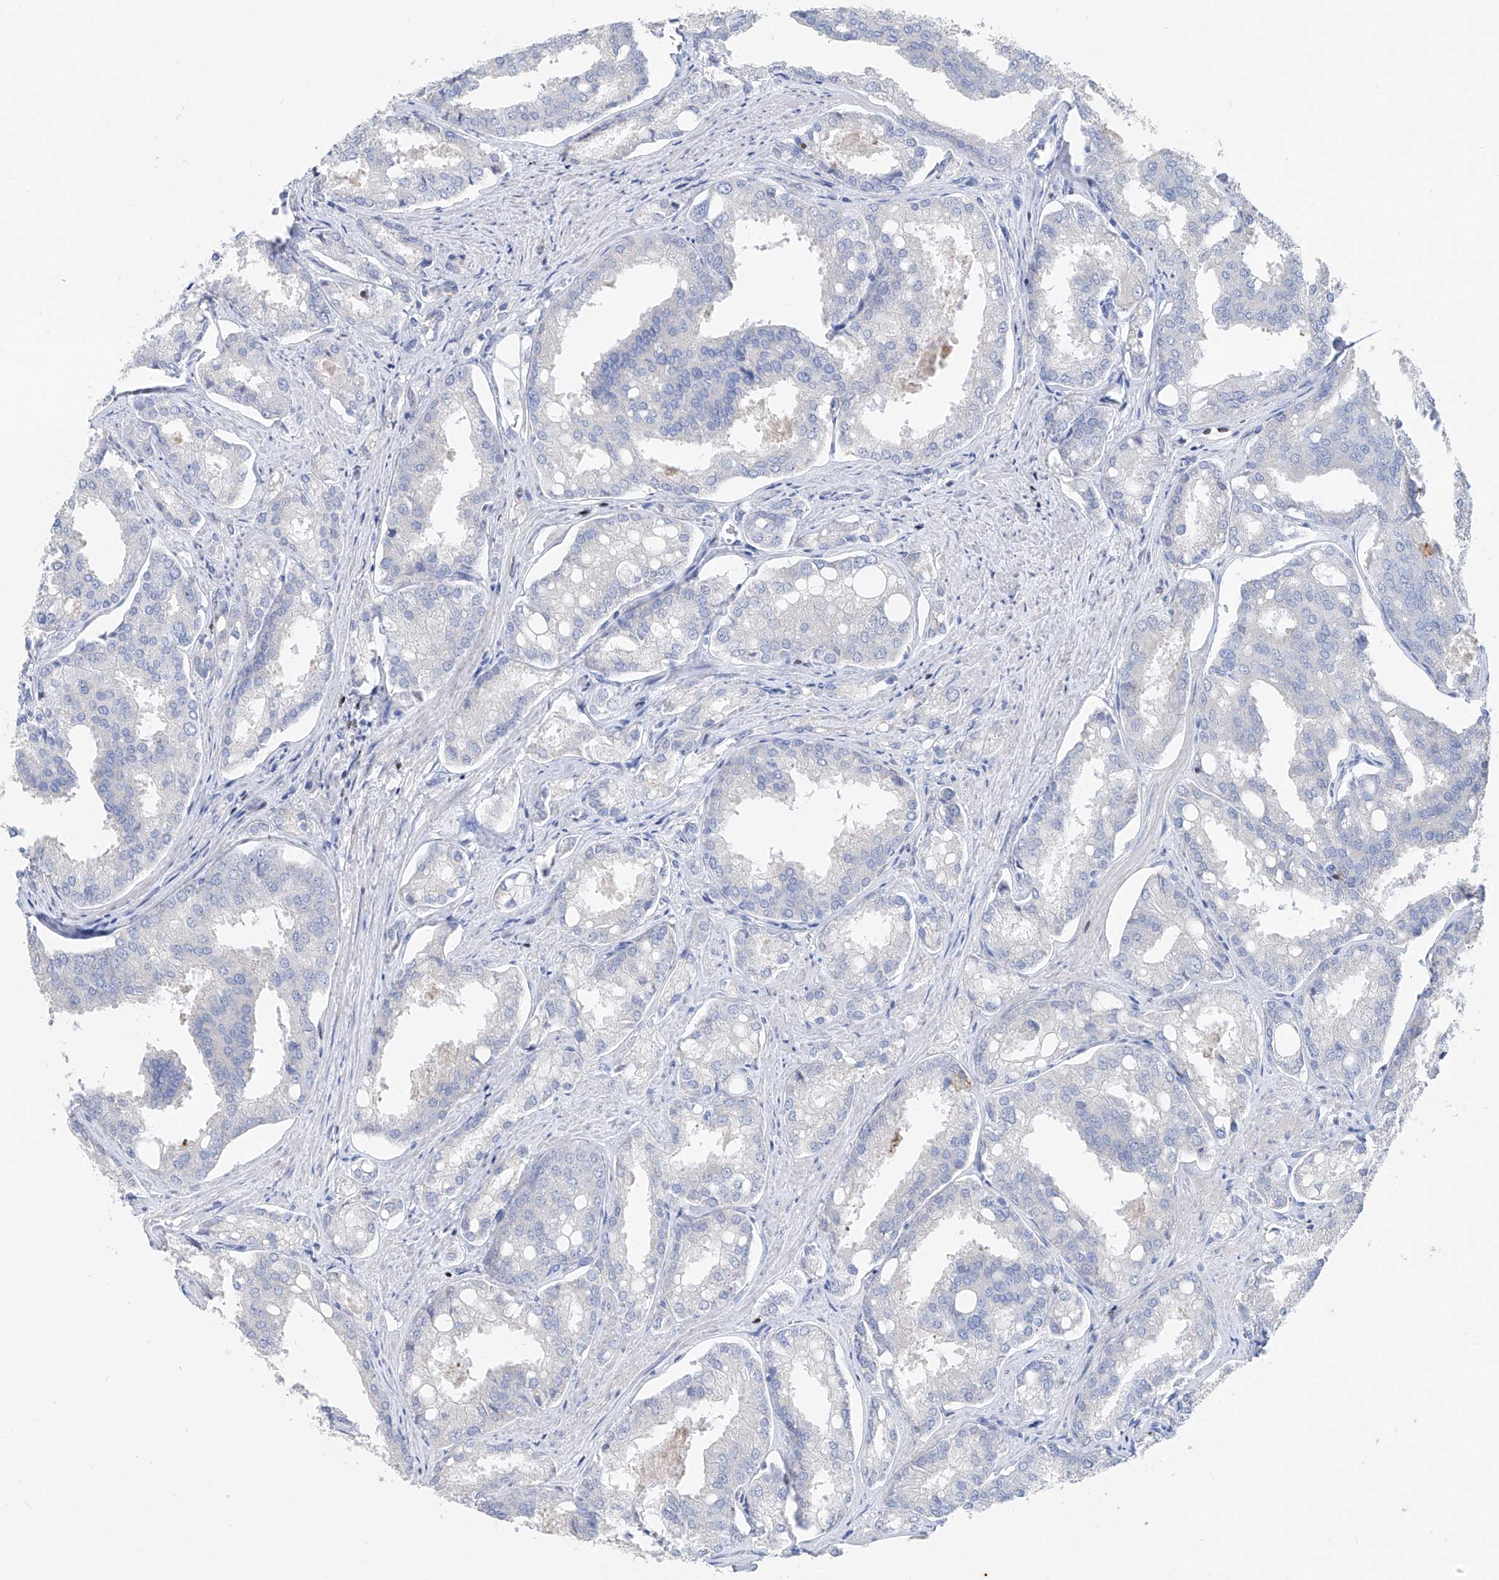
{"staining": {"intensity": "negative", "quantity": "none", "location": "none"}, "tissue": "prostate cancer", "cell_type": "Tumor cells", "image_type": "cancer", "snomed": [{"axis": "morphology", "description": "Adenocarcinoma, High grade"}, {"axis": "topography", "description": "Prostate"}], "caption": "An immunohistochemistry (IHC) photomicrograph of prostate high-grade adenocarcinoma is shown. There is no staining in tumor cells of prostate high-grade adenocarcinoma.", "gene": "FRS3", "patient": {"sex": "male", "age": 50}}